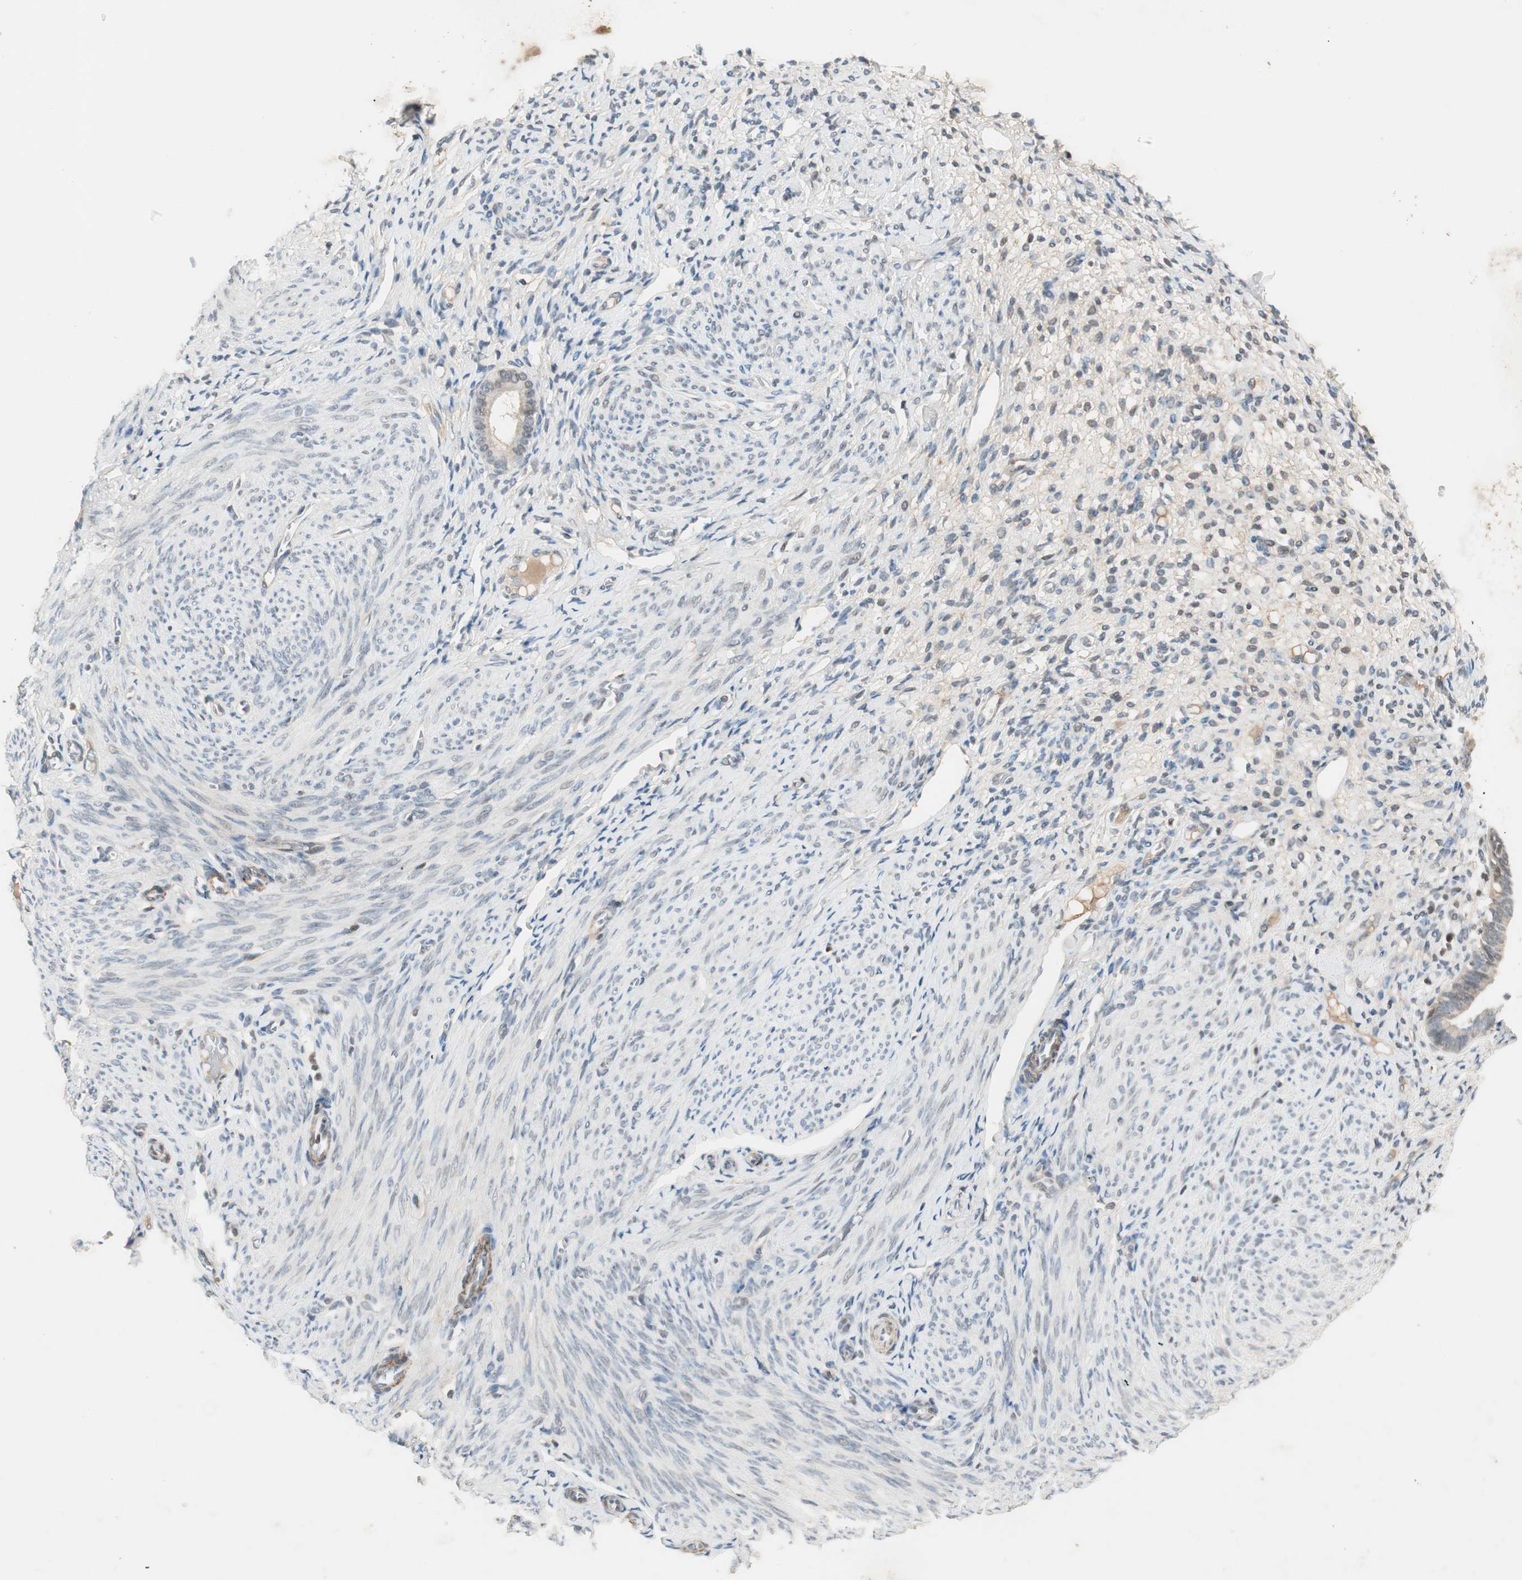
{"staining": {"intensity": "negative", "quantity": "none", "location": "none"}, "tissue": "endometrium", "cell_type": "Cells in endometrial stroma", "image_type": "normal", "snomed": [{"axis": "morphology", "description": "Normal tissue, NOS"}, {"axis": "topography", "description": "Endometrium"}], "caption": "Human endometrium stained for a protein using immunohistochemistry (IHC) shows no staining in cells in endometrial stroma.", "gene": "RNGTT", "patient": {"sex": "female", "age": 61}}